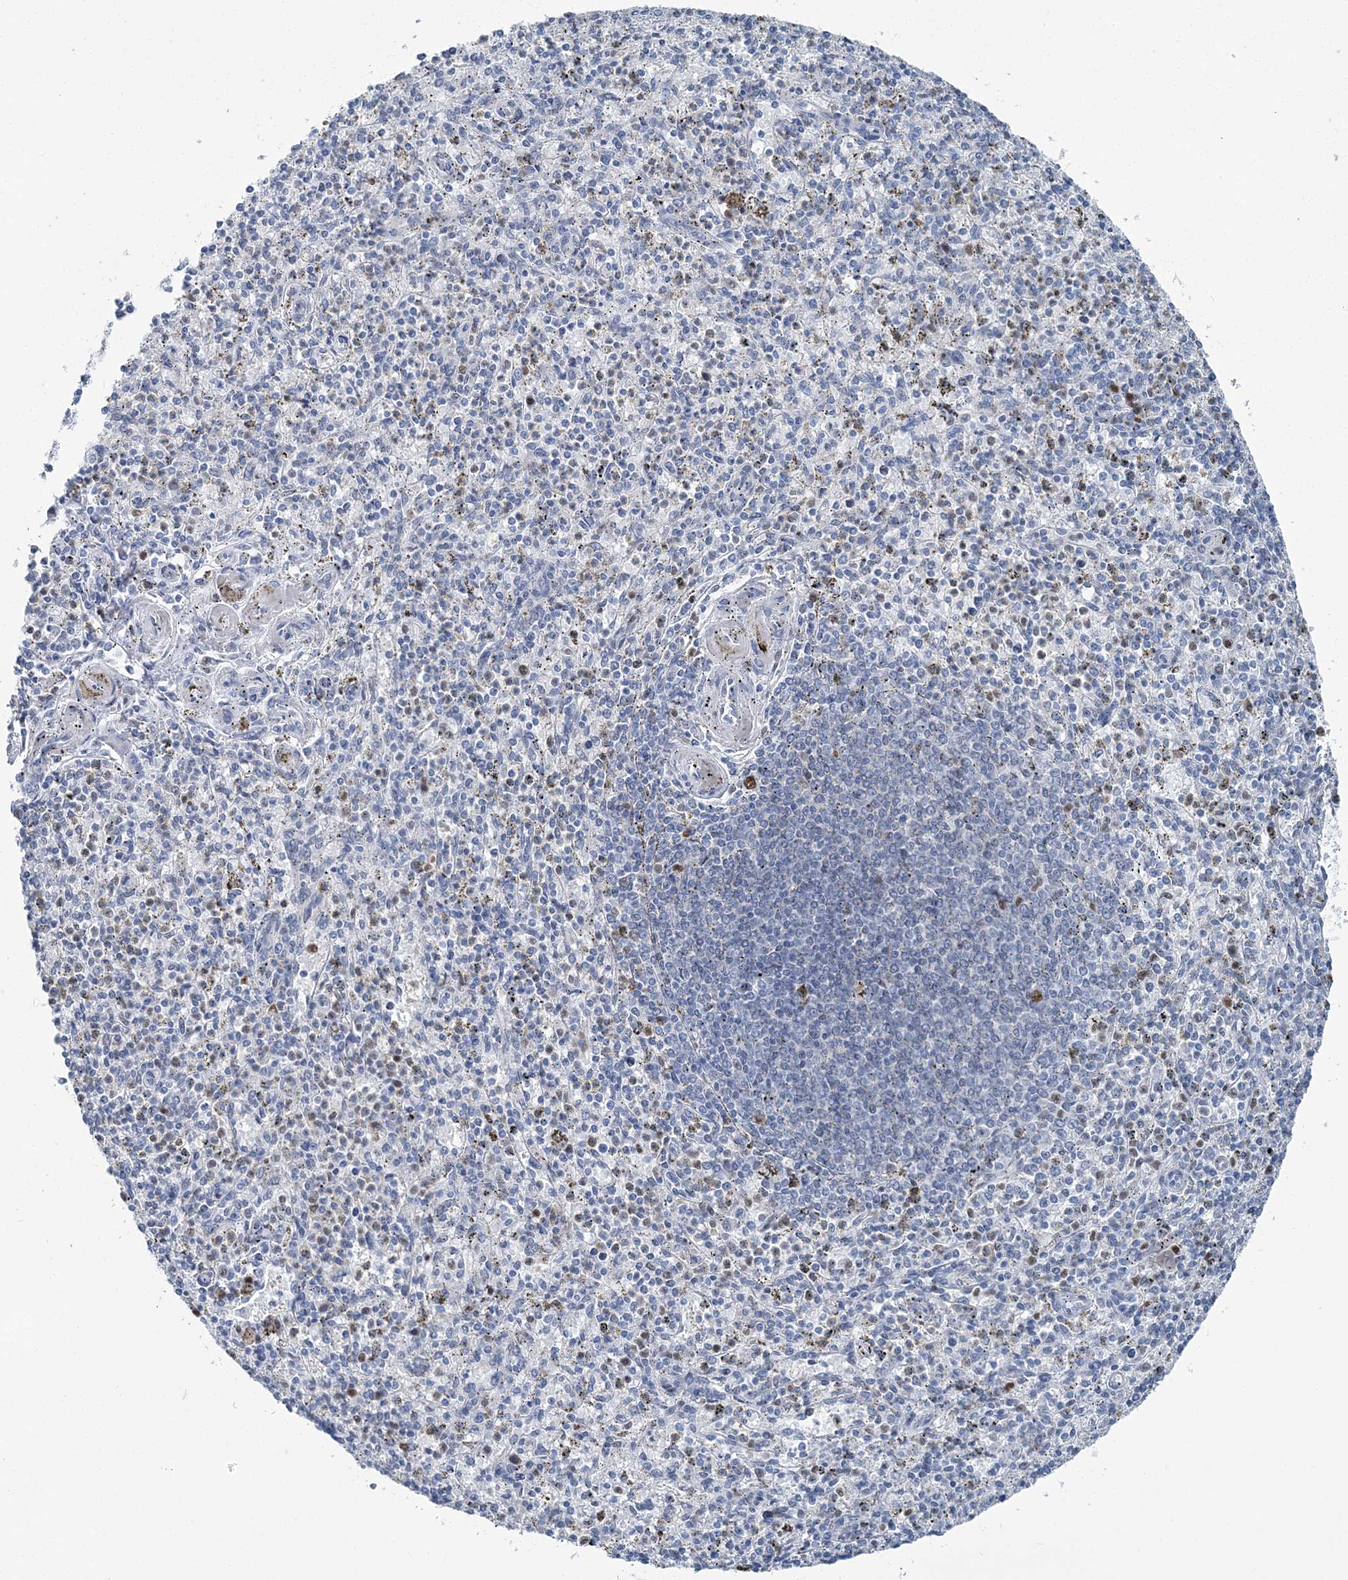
{"staining": {"intensity": "negative", "quantity": "none", "location": "none"}, "tissue": "spleen", "cell_type": "Cells in red pulp", "image_type": "normal", "snomed": [{"axis": "morphology", "description": "Normal tissue, NOS"}, {"axis": "topography", "description": "Spleen"}], "caption": "There is no significant staining in cells in red pulp of spleen. The staining is performed using DAB brown chromogen with nuclei counter-stained in using hematoxylin.", "gene": "HAT1", "patient": {"sex": "male", "age": 72}}